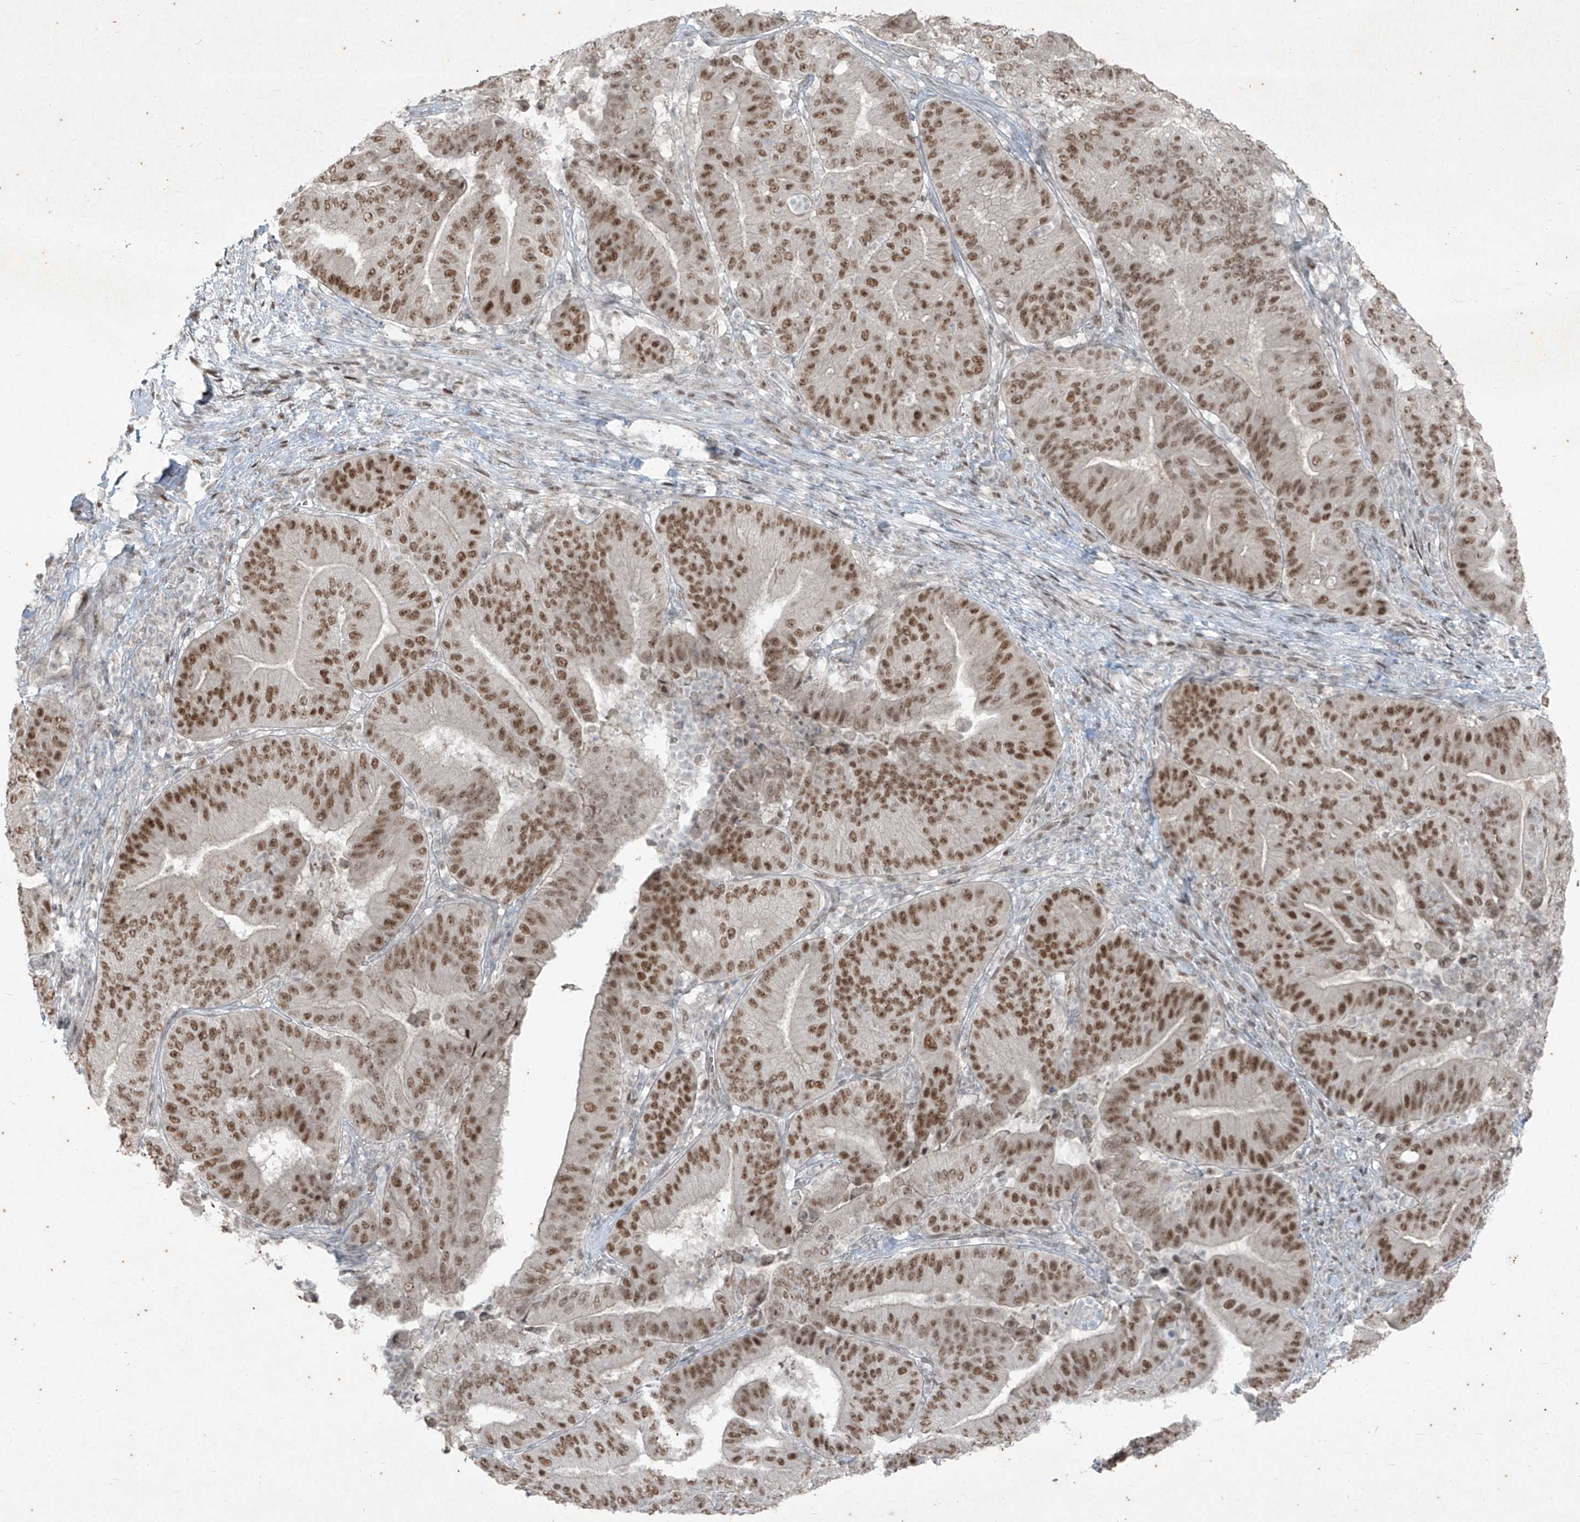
{"staining": {"intensity": "moderate", "quantity": ">75%", "location": "nuclear"}, "tissue": "pancreatic cancer", "cell_type": "Tumor cells", "image_type": "cancer", "snomed": [{"axis": "morphology", "description": "Adenocarcinoma, NOS"}, {"axis": "topography", "description": "Pancreas"}], "caption": "Pancreatic adenocarcinoma was stained to show a protein in brown. There is medium levels of moderate nuclear expression in about >75% of tumor cells. (IHC, brightfield microscopy, high magnification).", "gene": "ZNF354B", "patient": {"sex": "female", "age": 77}}